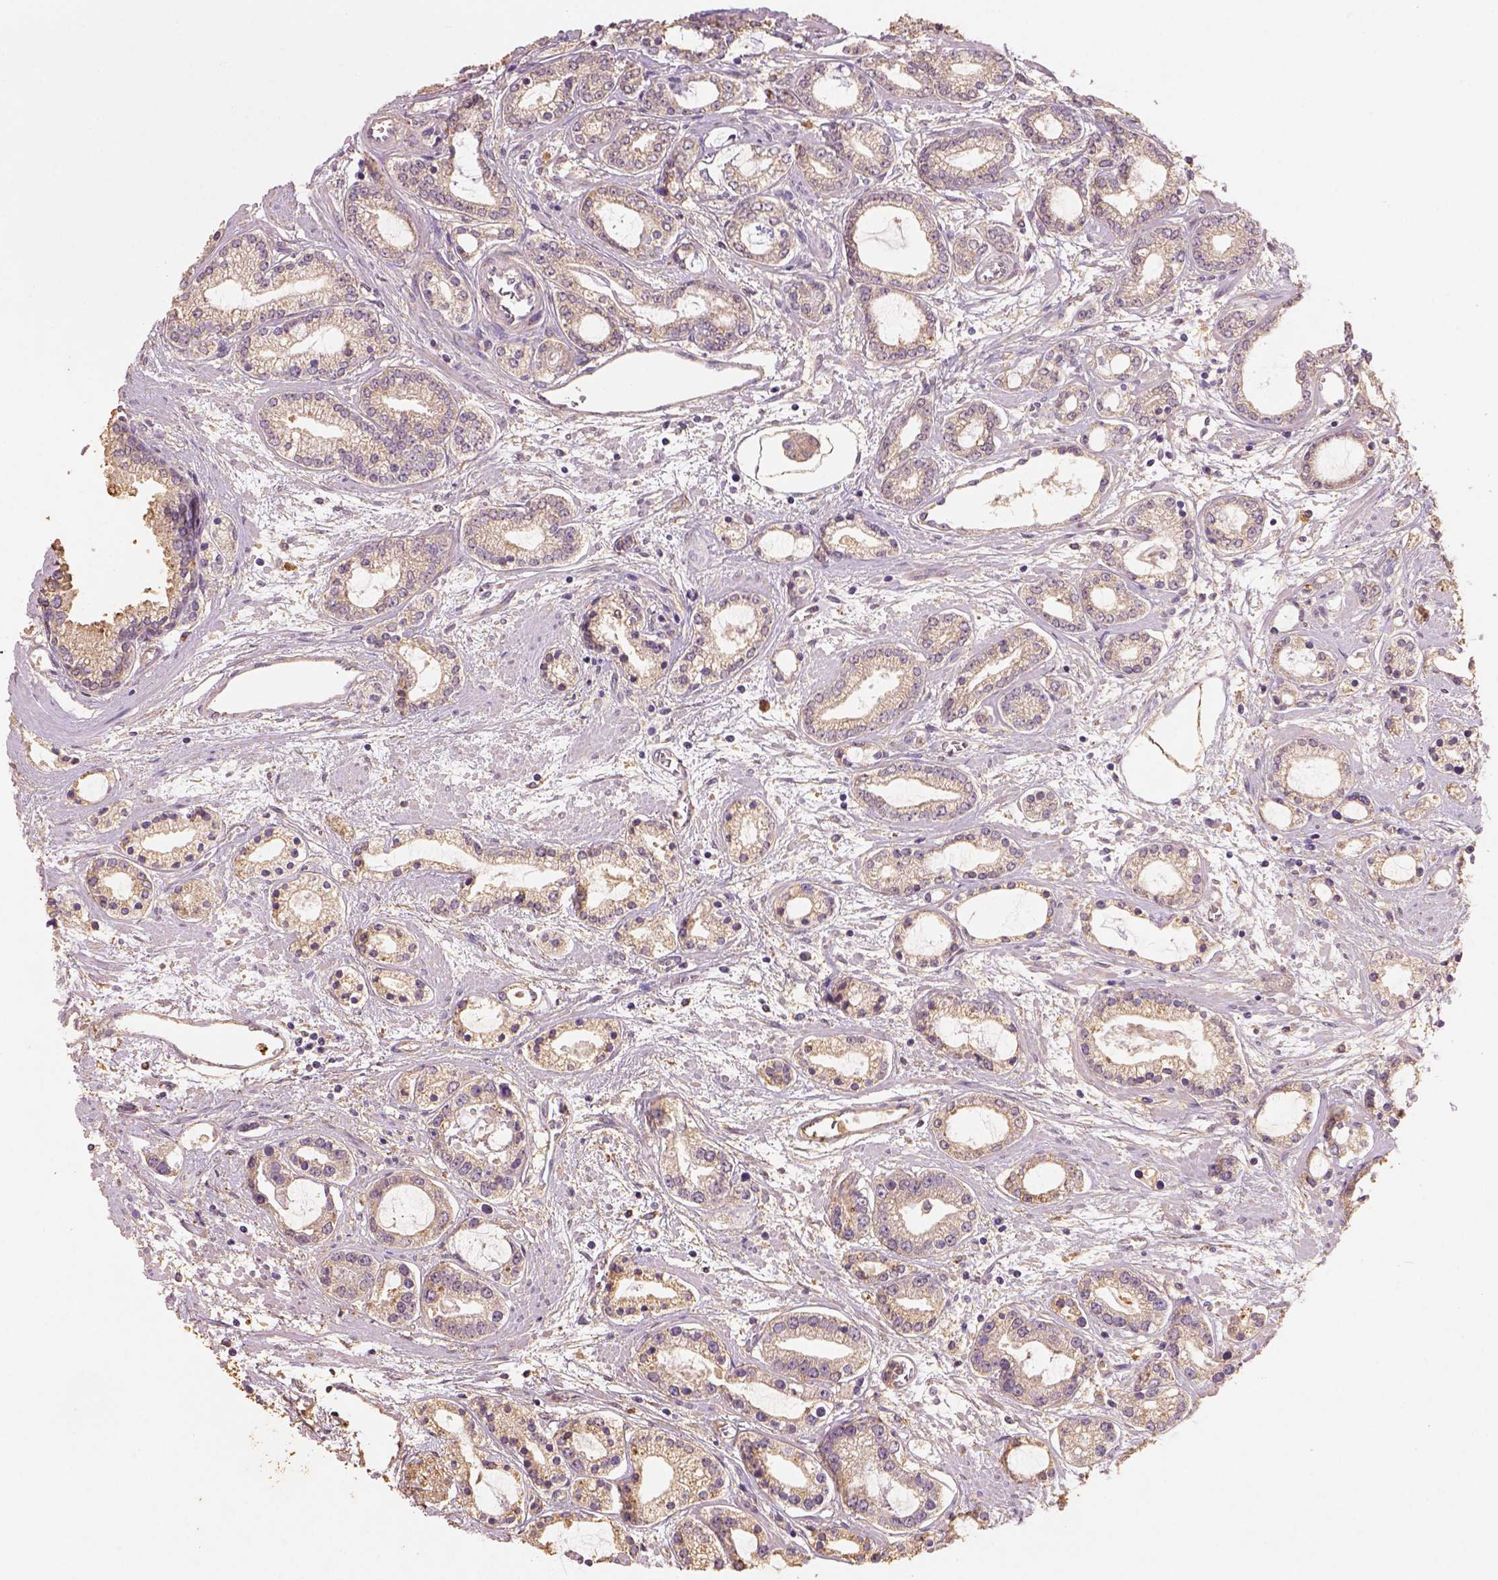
{"staining": {"intensity": "weak", "quantity": ">75%", "location": "cytoplasmic/membranous"}, "tissue": "prostate cancer", "cell_type": "Tumor cells", "image_type": "cancer", "snomed": [{"axis": "morphology", "description": "Adenocarcinoma, Medium grade"}, {"axis": "topography", "description": "Prostate"}], "caption": "Protein staining shows weak cytoplasmic/membranous staining in approximately >75% of tumor cells in prostate cancer (adenocarcinoma (medium-grade)). Using DAB (brown) and hematoxylin (blue) stains, captured at high magnification using brightfield microscopy.", "gene": "AP2B1", "patient": {"sex": "male", "age": 57}}